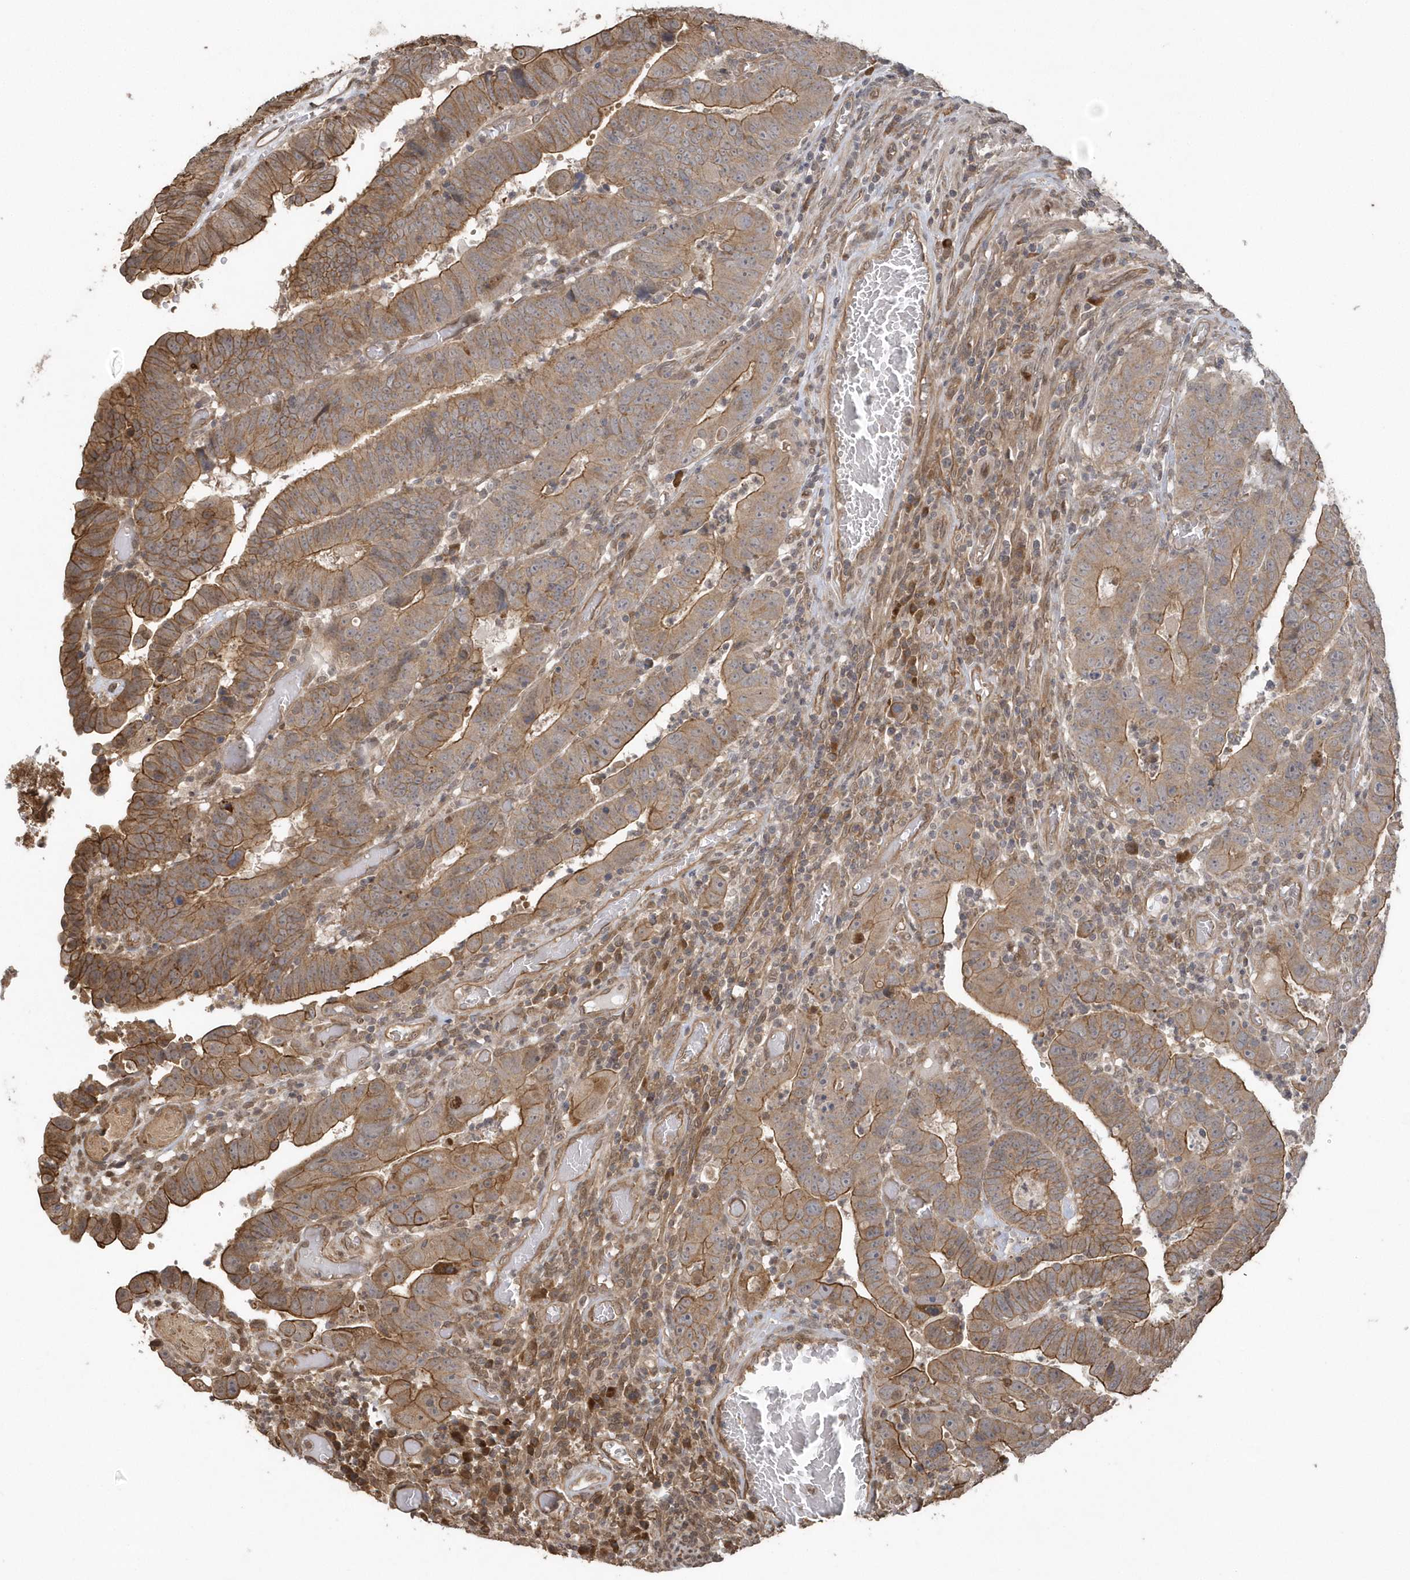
{"staining": {"intensity": "moderate", "quantity": ">75%", "location": "cytoplasmic/membranous"}, "tissue": "colorectal cancer", "cell_type": "Tumor cells", "image_type": "cancer", "snomed": [{"axis": "morphology", "description": "Normal tissue, NOS"}, {"axis": "morphology", "description": "Adenocarcinoma, NOS"}, {"axis": "topography", "description": "Rectum"}], "caption": "This is a photomicrograph of immunohistochemistry (IHC) staining of adenocarcinoma (colorectal), which shows moderate staining in the cytoplasmic/membranous of tumor cells.", "gene": "HERPUD1", "patient": {"sex": "female", "age": 65}}